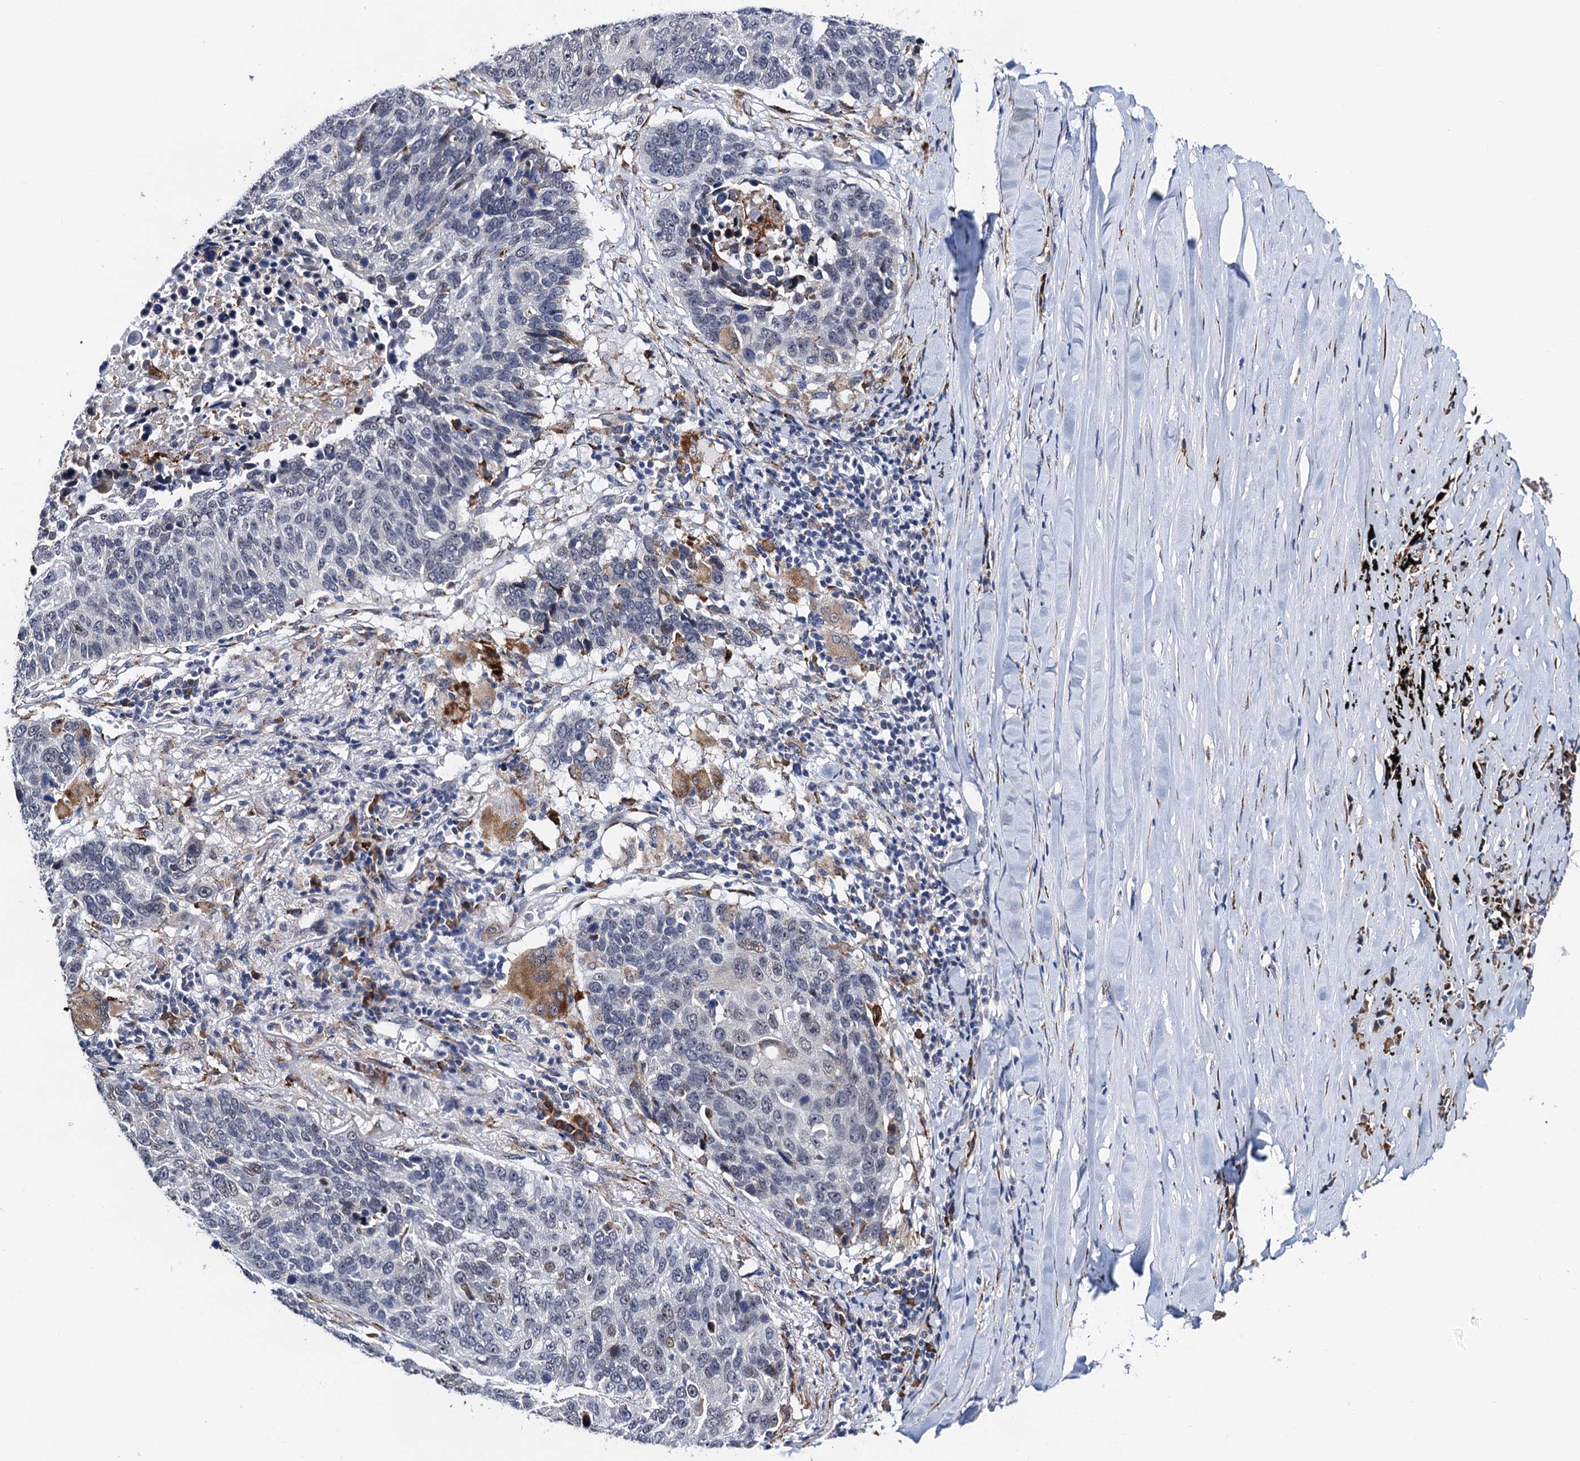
{"staining": {"intensity": "negative", "quantity": "none", "location": "none"}, "tissue": "lung cancer", "cell_type": "Tumor cells", "image_type": "cancer", "snomed": [{"axis": "morphology", "description": "Normal tissue, NOS"}, {"axis": "morphology", "description": "Squamous cell carcinoma, NOS"}, {"axis": "topography", "description": "Lymph node"}, {"axis": "topography", "description": "Lung"}], "caption": "This is an IHC histopathology image of human squamous cell carcinoma (lung). There is no staining in tumor cells.", "gene": "SLC7A10", "patient": {"sex": "male", "age": 66}}